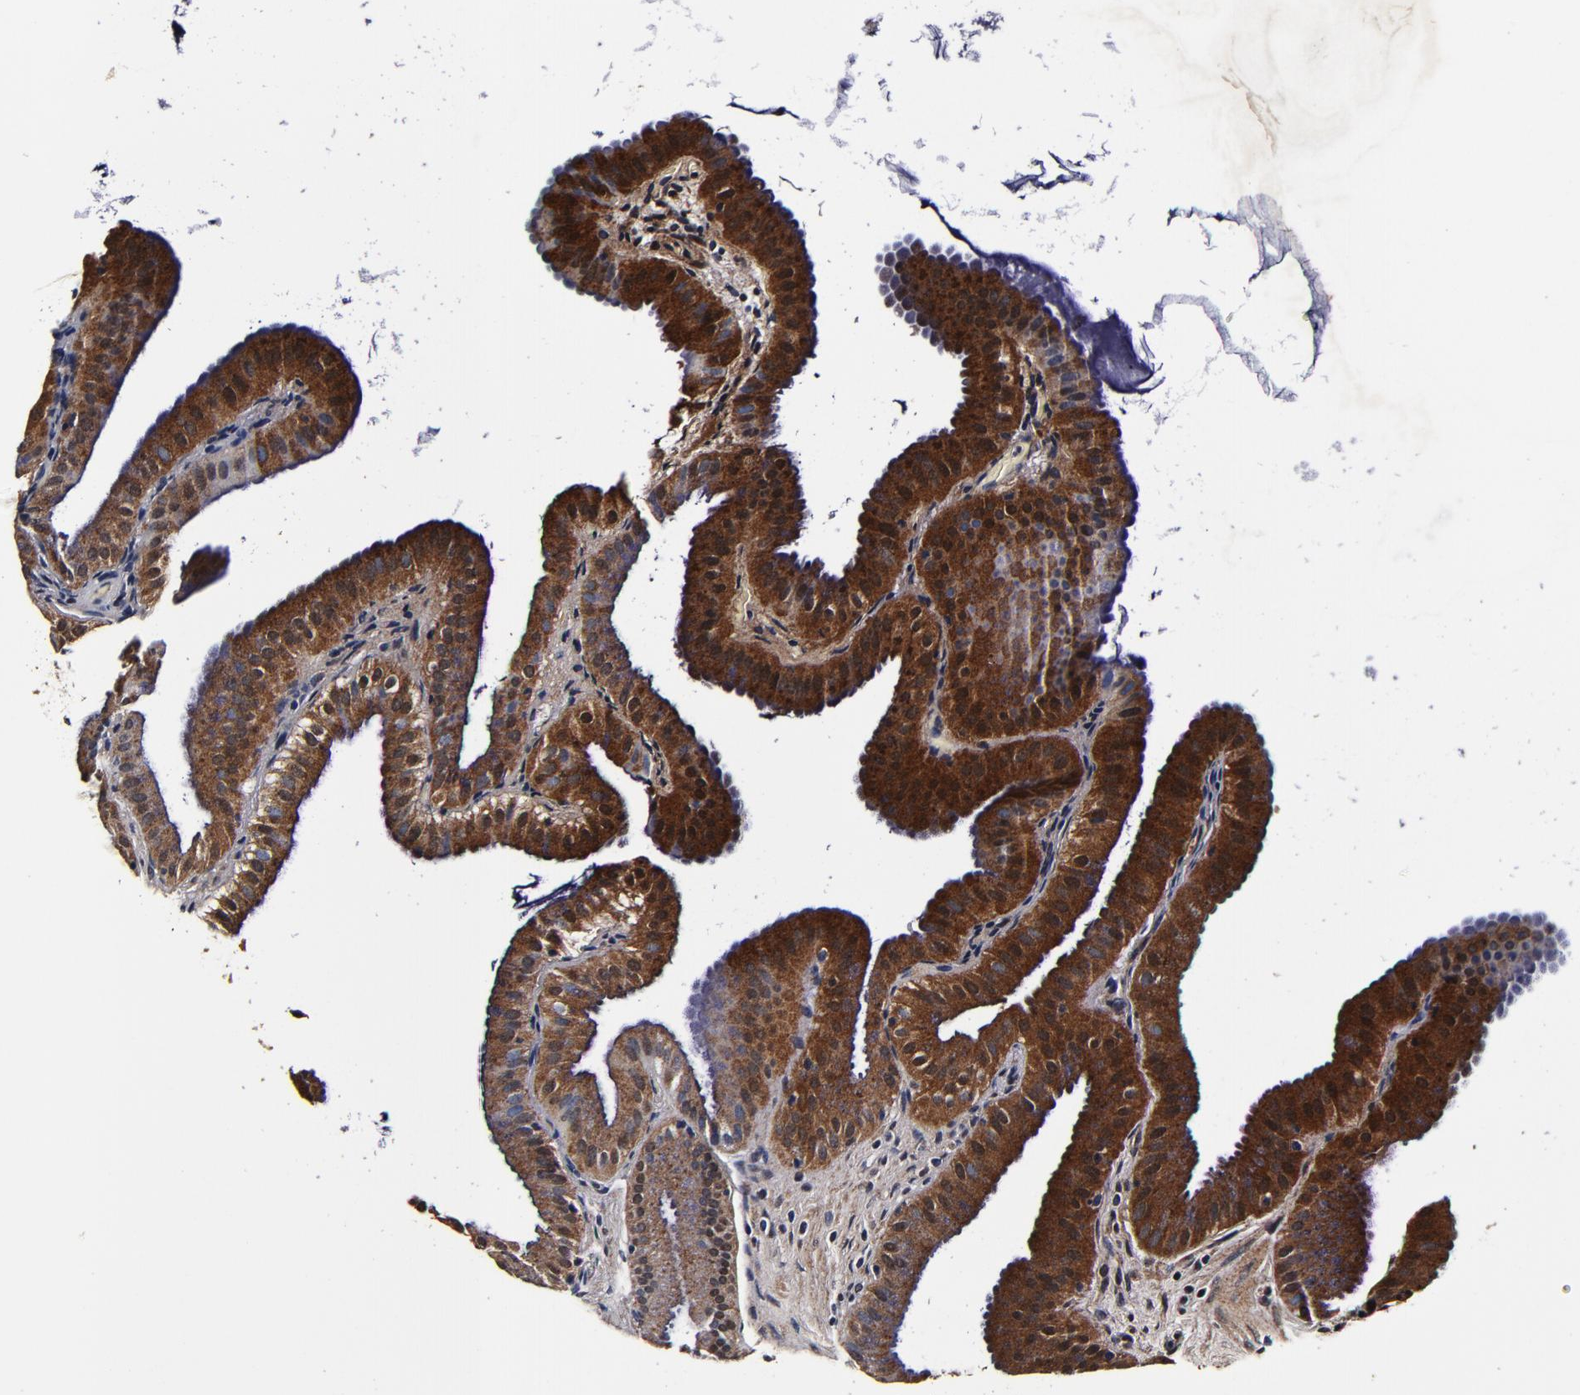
{"staining": {"intensity": "strong", "quantity": ">75%", "location": "cytoplasmic/membranous"}, "tissue": "gallbladder", "cell_type": "Glandular cells", "image_type": "normal", "snomed": [{"axis": "morphology", "description": "Normal tissue, NOS"}, {"axis": "topography", "description": "Gallbladder"}], "caption": "Unremarkable gallbladder was stained to show a protein in brown. There is high levels of strong cytoplasmic/membranous positivity in about >75% of glandular cells. (DAB (3,3'-diaminobenzidine) IHC with brightfield microscopy, high magnification).", "gene": "MMP15", "patient": {"sex": "female", "age": 63}}